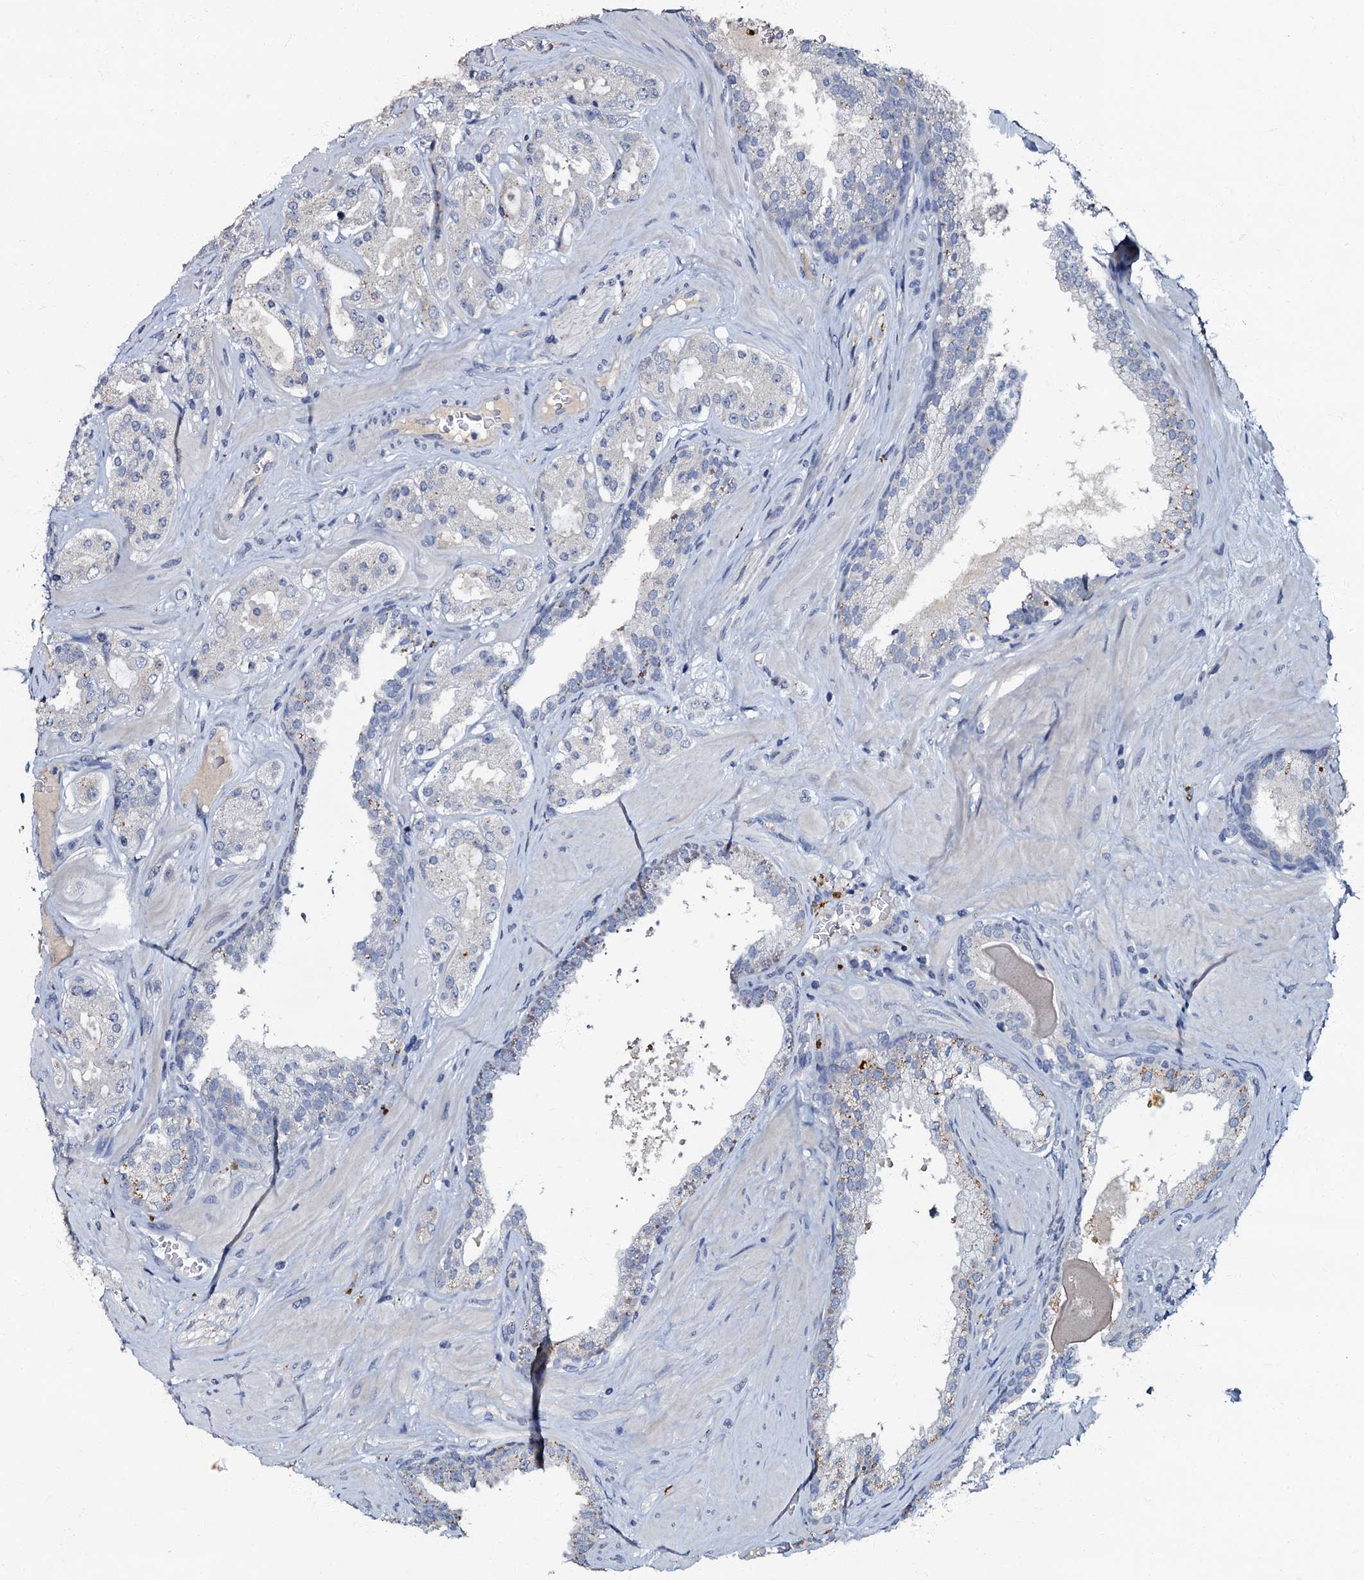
{"staining": {"intensity": "negative", "quantity": "none", "location": "none"}, "tissue": "prostate cancer", "cell_type": "Tumor cells", "image_type": "cancer", "snomed": [{"axis": "morphology", "description": "Adenocarcinoma, High grade"}, {"axis": "topography", "description": "Prostate"}], "caption": "DAB immunohistochemical staining of human prostate high-grade adenocarcinoma reveals no significant positivity in tumor cells.", "gene": "OLAH", "patient": {"sex": "male", "age": 65}}